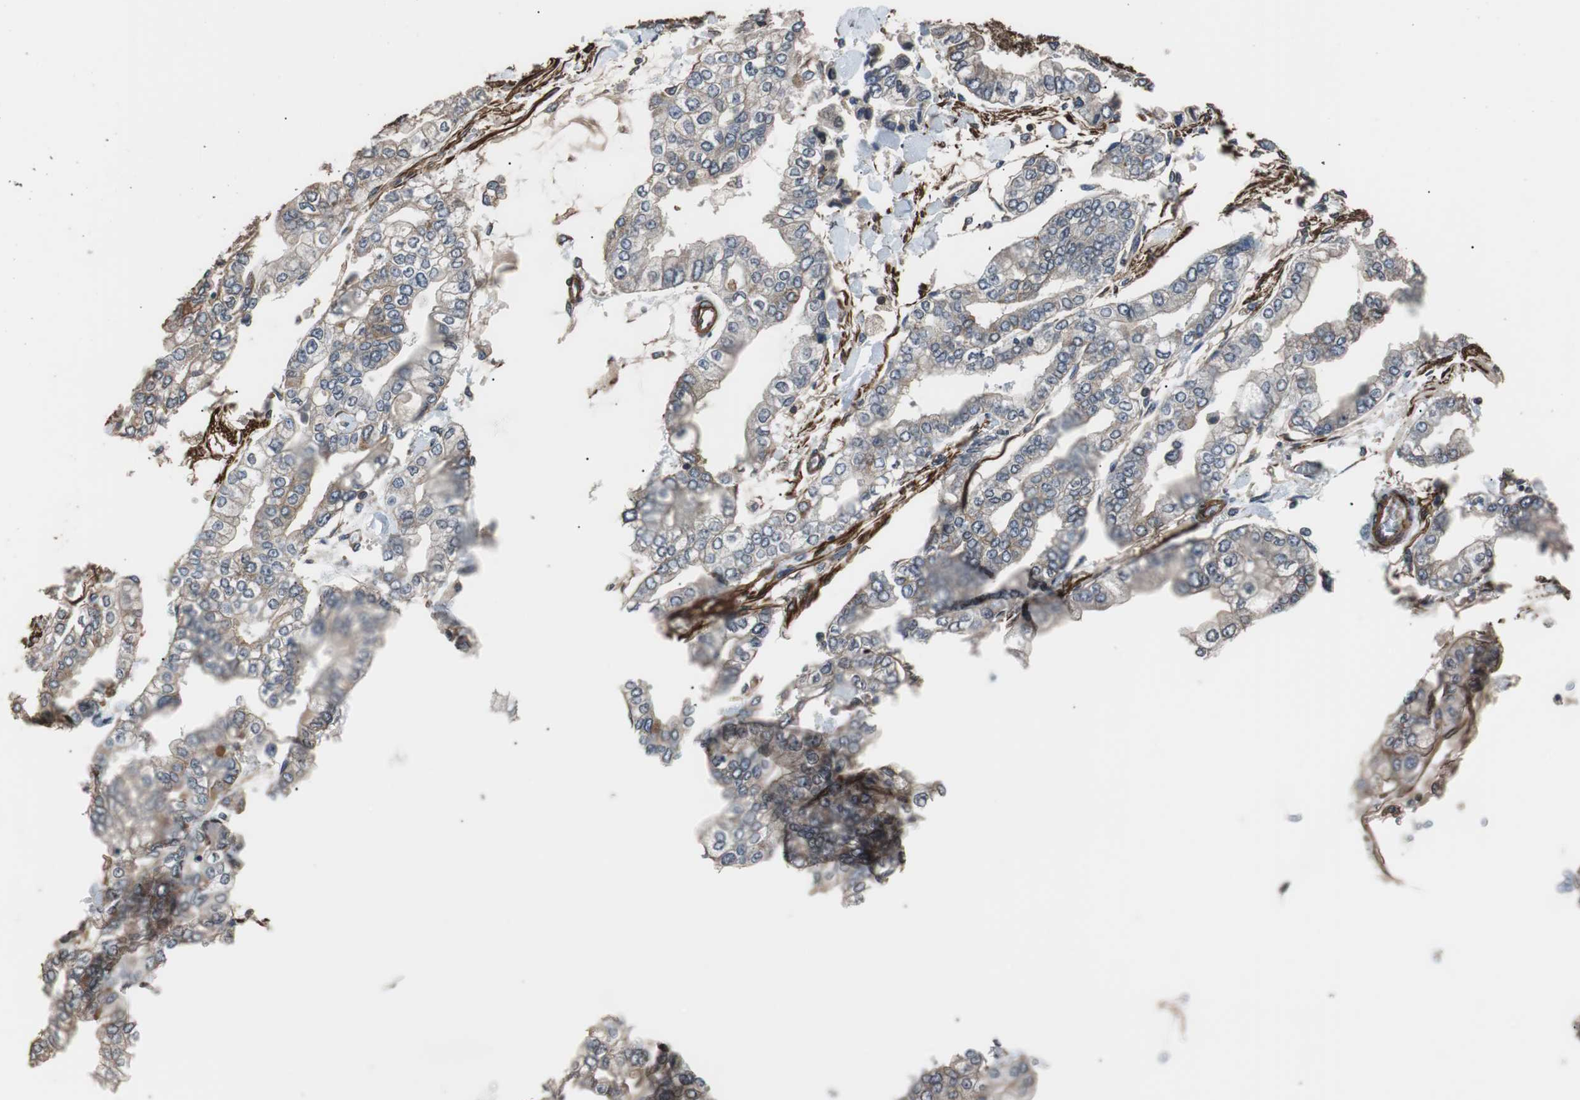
{"staining": {"intensity": "weak", "quantity": "25%-75%", "location": "cytoplasmic/membranous"}, "tissue": "stomach cancer", "cell_type": "Tumor cells", "image_type": "cancer", "snomed": [{"axis": "morphology", "description": "Normal tissue, NOS"}, {"axis": "morphology", "description": "Adenocarcinoma, NOS"}, {"axis": "topography", "description": "Stomach, upper"}, {"axis": "topography", "description": "Stomach"}], "caption": "An immunohistochemistry histopathology image of neoplastic tissue is shown. Protein staining in brown shows weak cytoplasmic/membranous positivity in stomach cancer (adenocarcinoma) within tumor cells. Using DAB (brown) and hematoxylin (blue) stains, captured at high magnification using brightfield microscopy.", "gene": "PITRM1", "patient": {"sex": "male", "age": 76}}